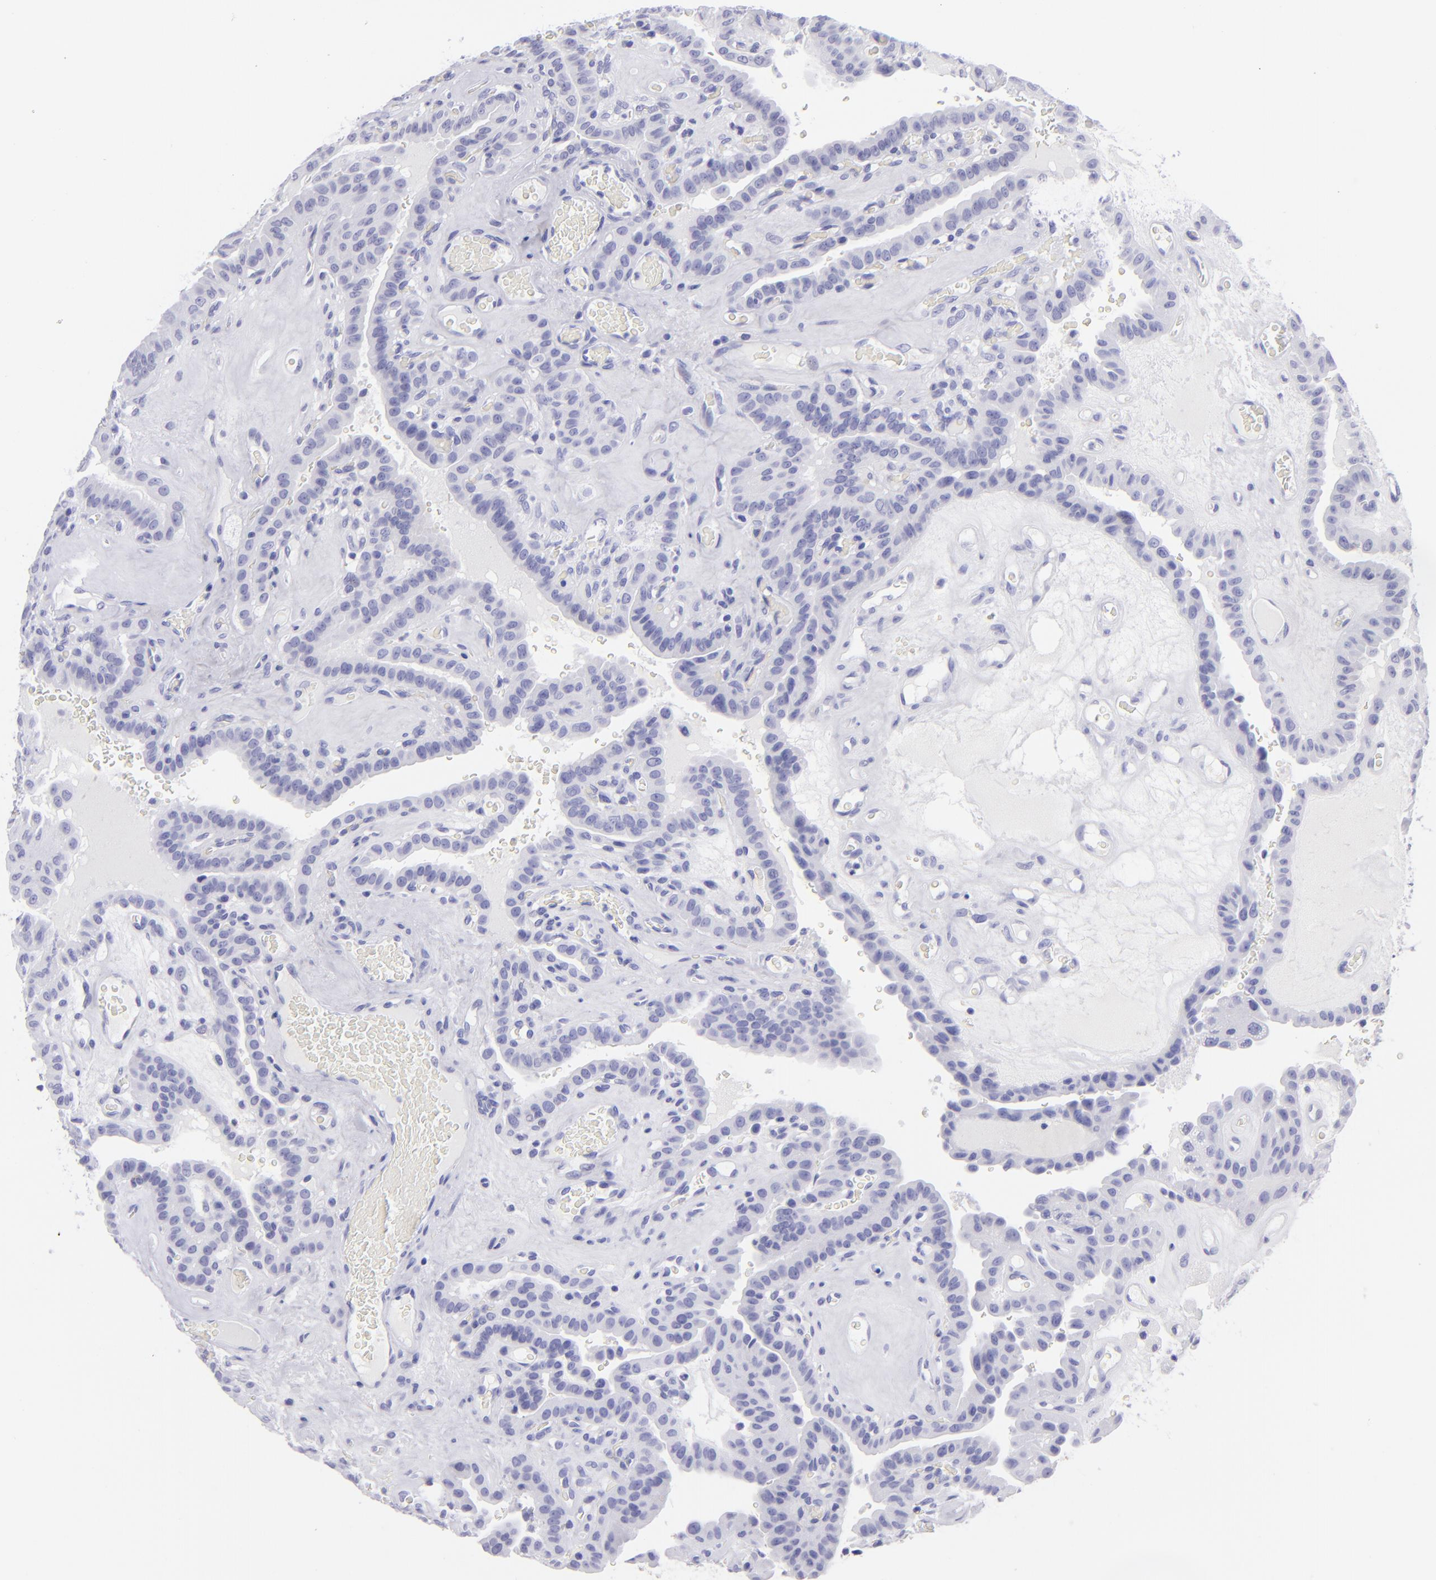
{"staining": {"intensity": "negative", "quantity": "none", "location": "none"}, "tissue": "thyroid cancer", "cell_type": "Tumor cells", "image_type": "cancer", "snomed": [{"axis": "morphology", "description": "Papillary adenocarcinoma, NOS"}, {"axis": "topography", "description": "Thyroid gland"}], "caption": "Tumor cells show no significant expression in thyroid cancer (papillary adenocarcinoma).", "gene": "SLC1A3", "patient": {"sex": "male", "age": 87}}